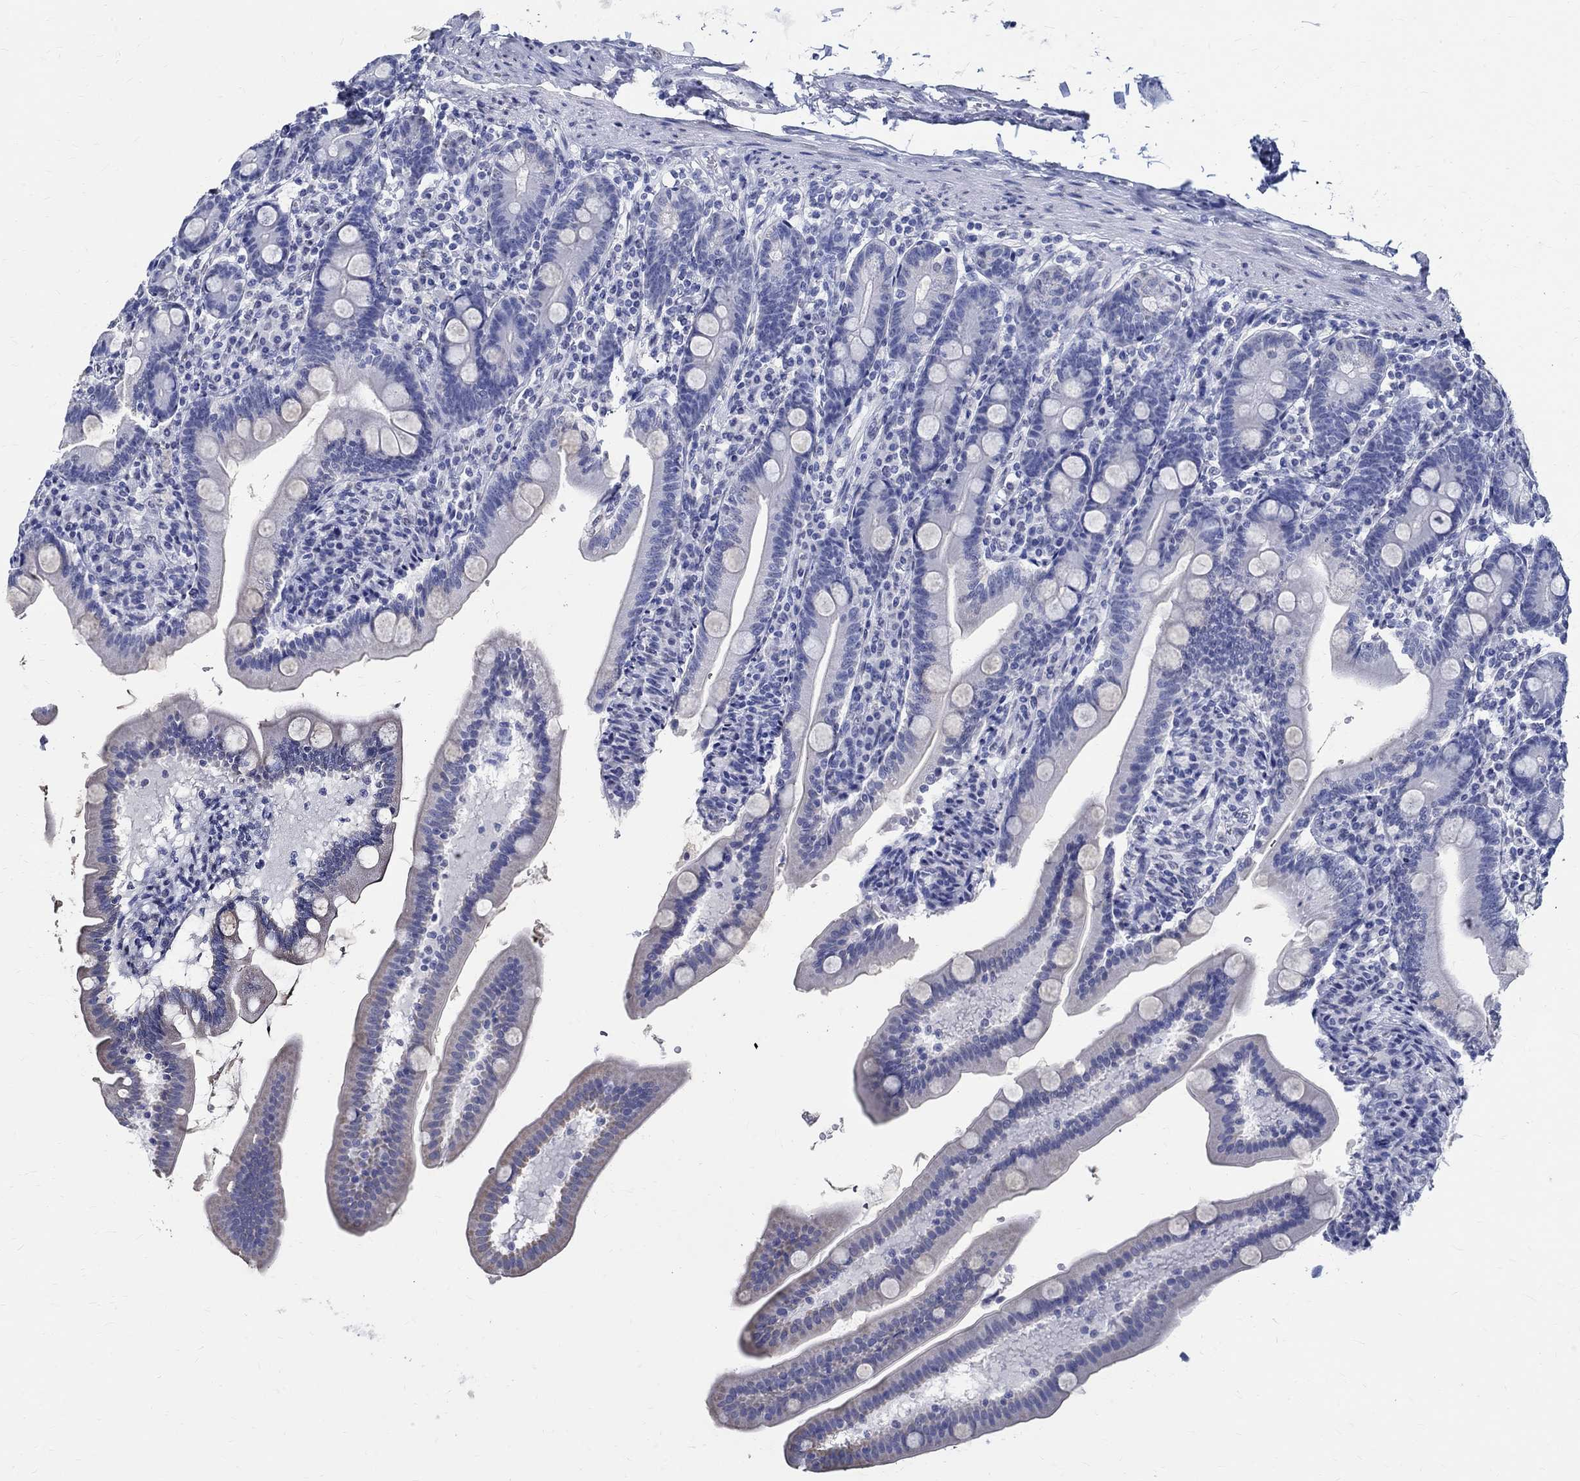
{"staining": {"intensity": "negative", "quantity": "none", "location": "none"}, "tissue": "duodenum", "cell_type": "Glandular cells", "image_type": "normal", "snomed": [{"axis": "morphology", "description": "Normal tissue, NOS"}, {"axis": "topography", "description": "Duodenum"}], "caption": "This is a photomicrograph of immunohistochemistry (IHC) staining of normal duodenum, which shows no staining in glandular cells. The staining is performed using DAB brown chromogen with nuclei counter-stained in using hematoxylin.", "gene": "TSPAN16", "patient": {"sex": "female", "age": 67}}